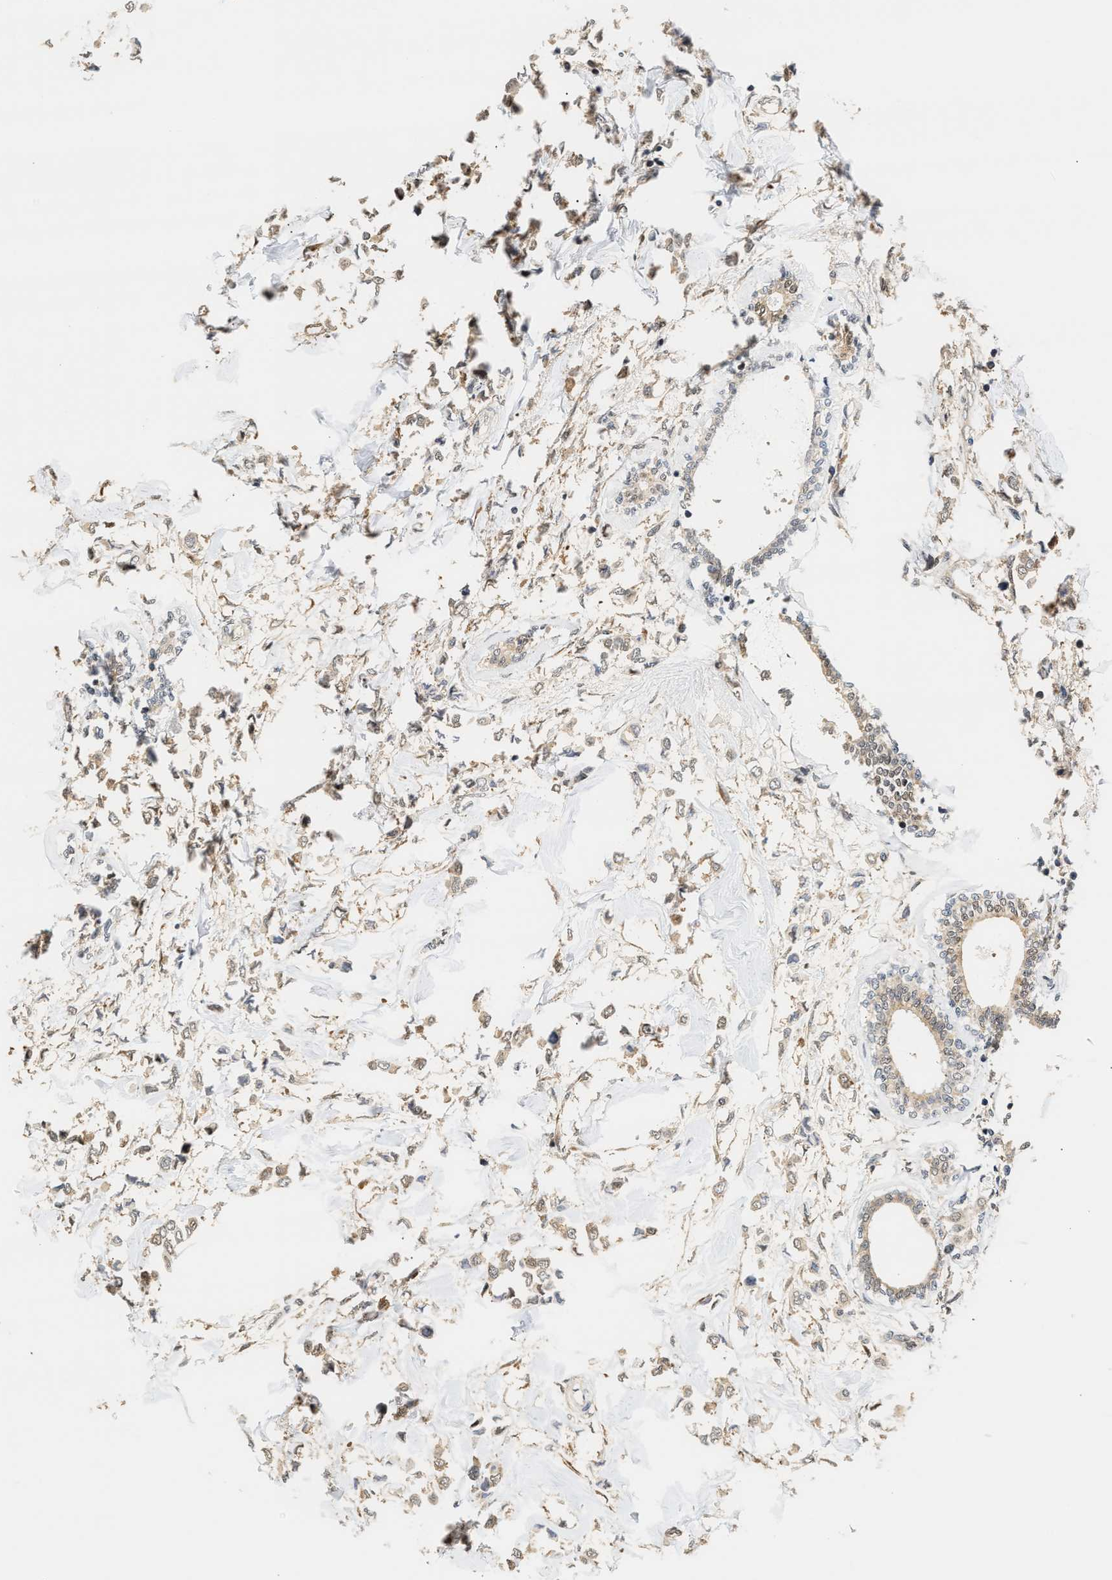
{"staining": {"intensity": "weak", "quantity": "25%-75%", "location": "nuclear"}, "tissue": "breast cancer", "cell_type": "Tumor cells", "image_type": "cancer", "snomed": [{"axis": "morphology", "description": "Lobular carcinoma"}, {"axis": "topography", "description": "Breast"}], "caption": "The immunohistochemical stain highlights weak nuclear expression in tumor cells of breast lobular carcinoma tissue.", "gene": "ABHD5", "patient": {"sex": "female", "age": 51}}